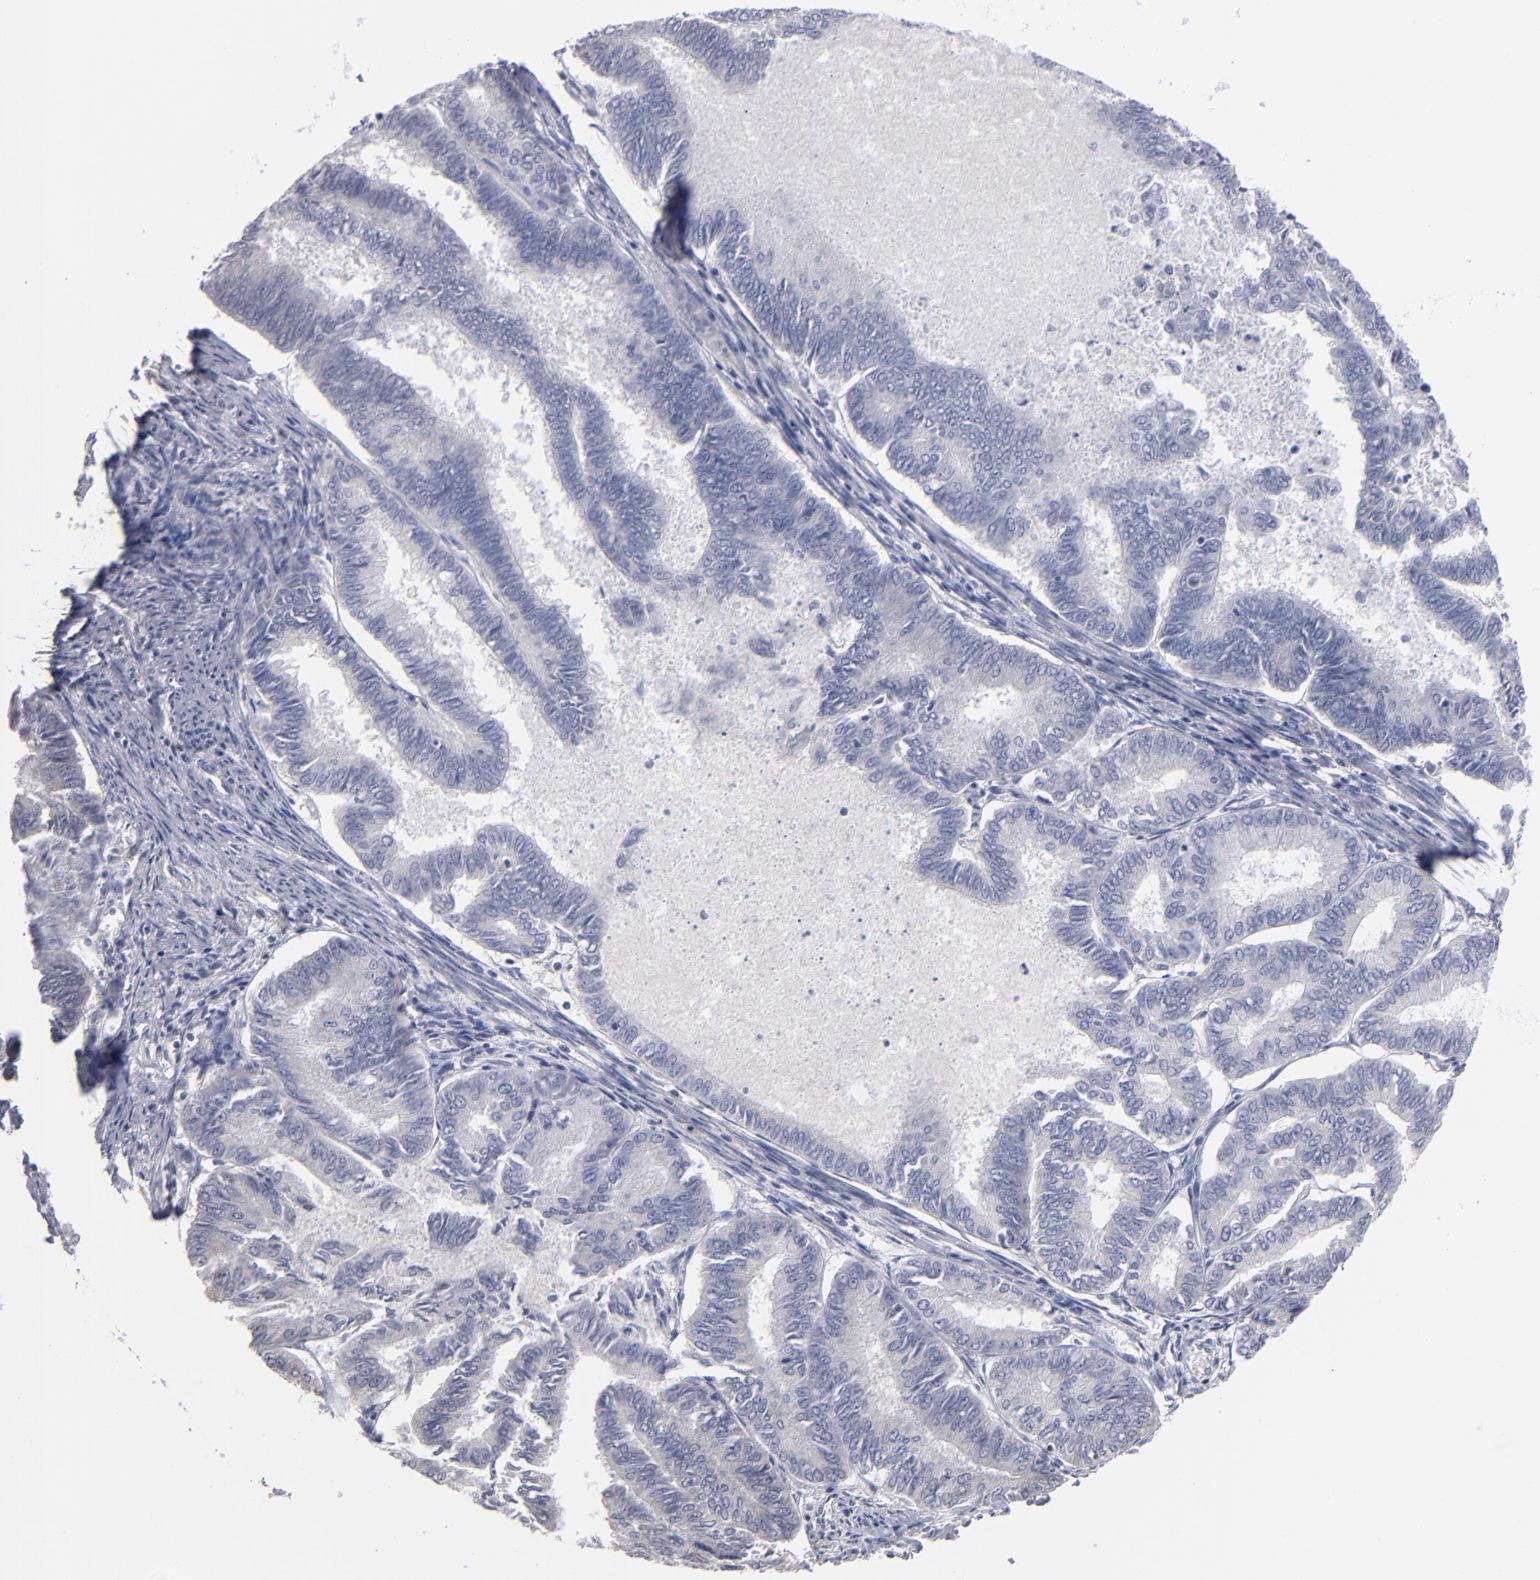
{"staining": {"intensity": "negative", "quantity": "none", "location": "none"}, "tissue": "endometrial cancer", "cell_type": "Tumor cells", "image_type": "cancer", "snomed": [{"axis": "morphology", "description": "Adenocarcinoma, NOS"}, {"axis": "topography", "description": "Endometrium"}], "caption": "A high-resolution image shows IHC staining of adenocarcinoma (endometrial), which exhibits no significant positivity in tumor cells.", "gene": "RPH3A", "patient": {"sex": "female", "age": 86}}